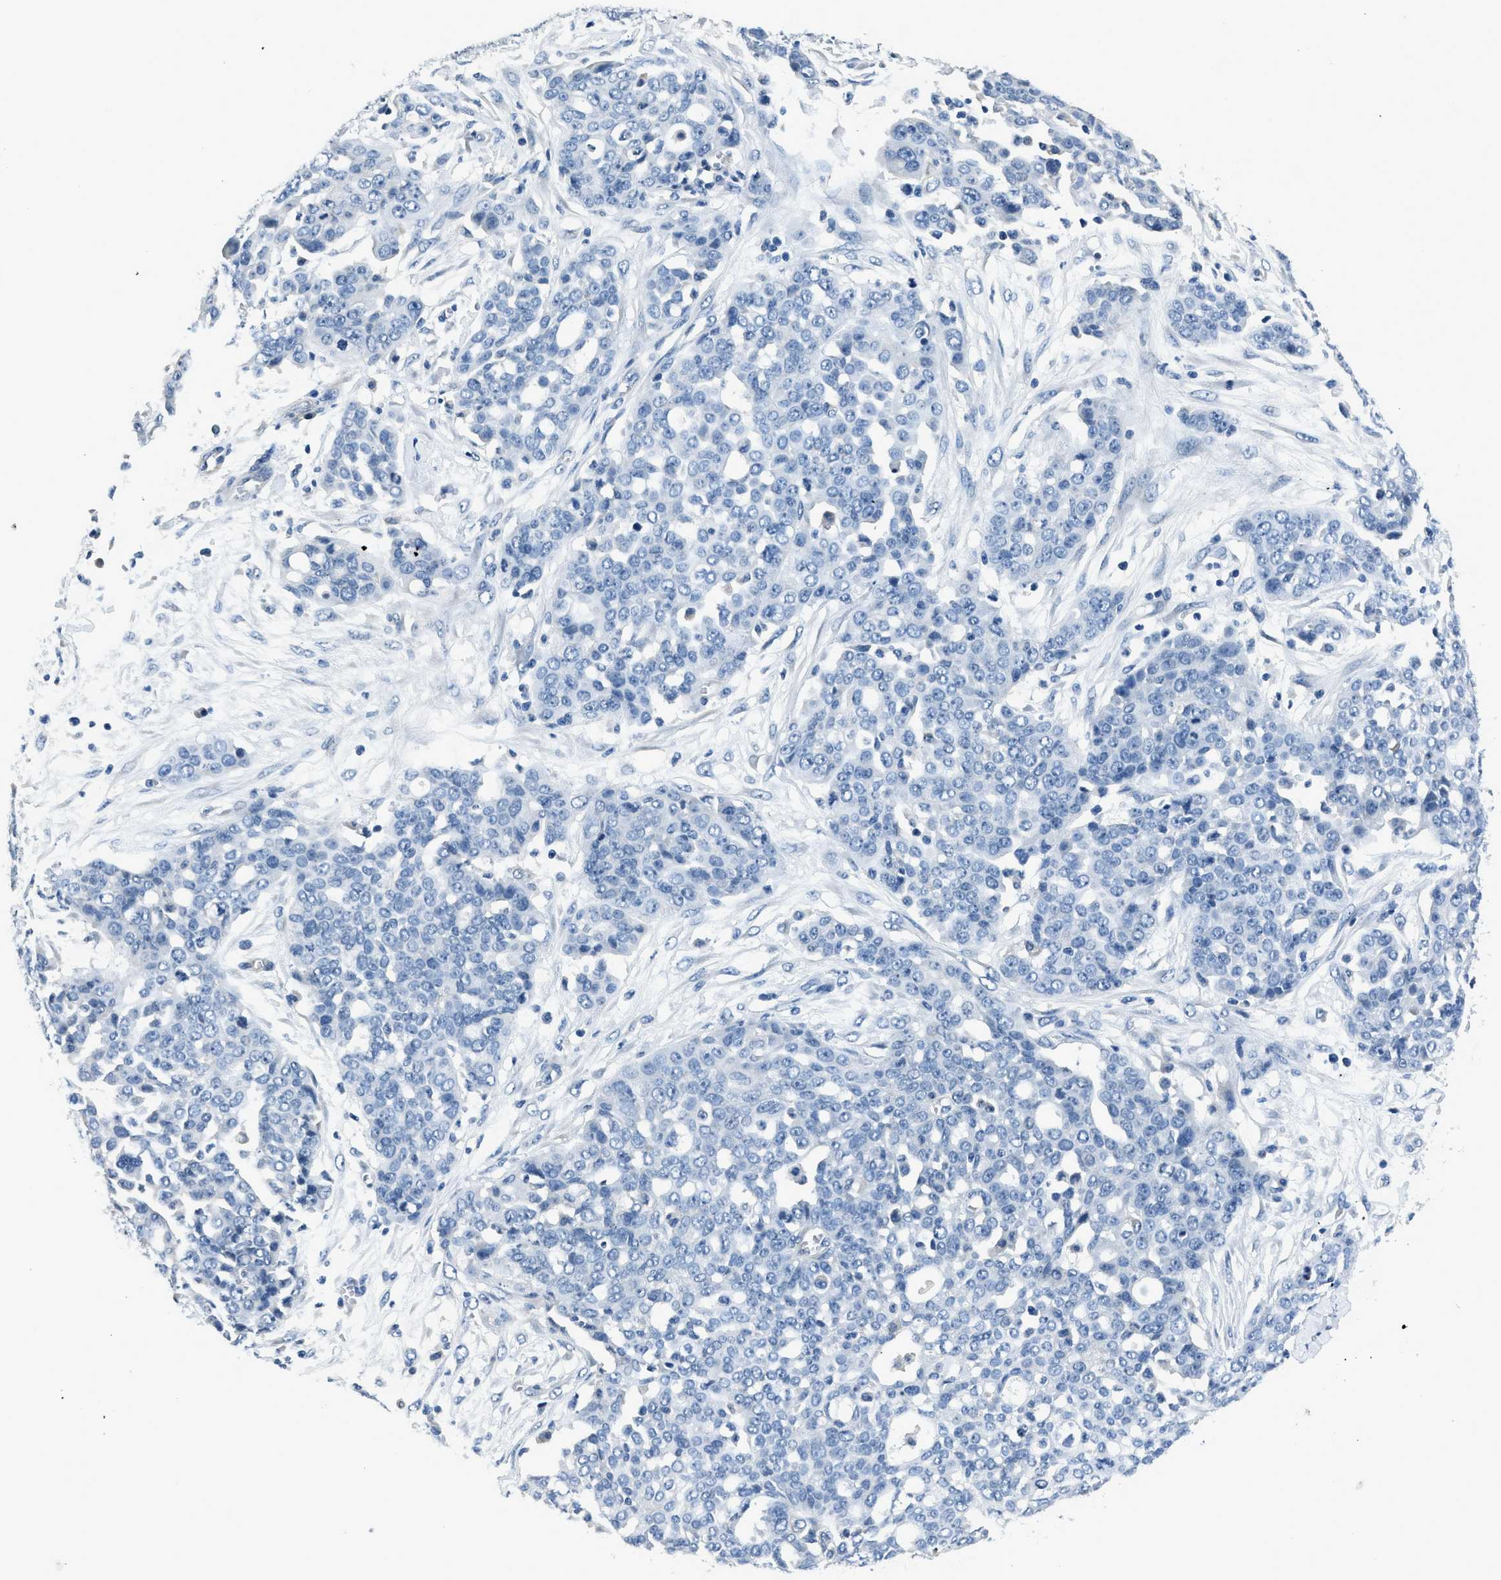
{"staining": {"intensity": "negative", "quantity": "none", "location": "none"}, "tissue": "ovarian cancer", "cell_type": "Tumor cells", "image_type": "cancer", "snomed": [{"axis": "morphology", "description": "Cystadenocarcinoma, serous, NOS"}, {"axis": "topography", "description": "Soft tissue"}, {"axis": "topography", "description": "Ovary"}], "caption": "A high-resolution image shows immunohistochemistry staining of ovarian cancer, which exhibits no significant expression in tumor cells.", "gene": "GJA3", "patient": {"sex": "female", "age": 57}}